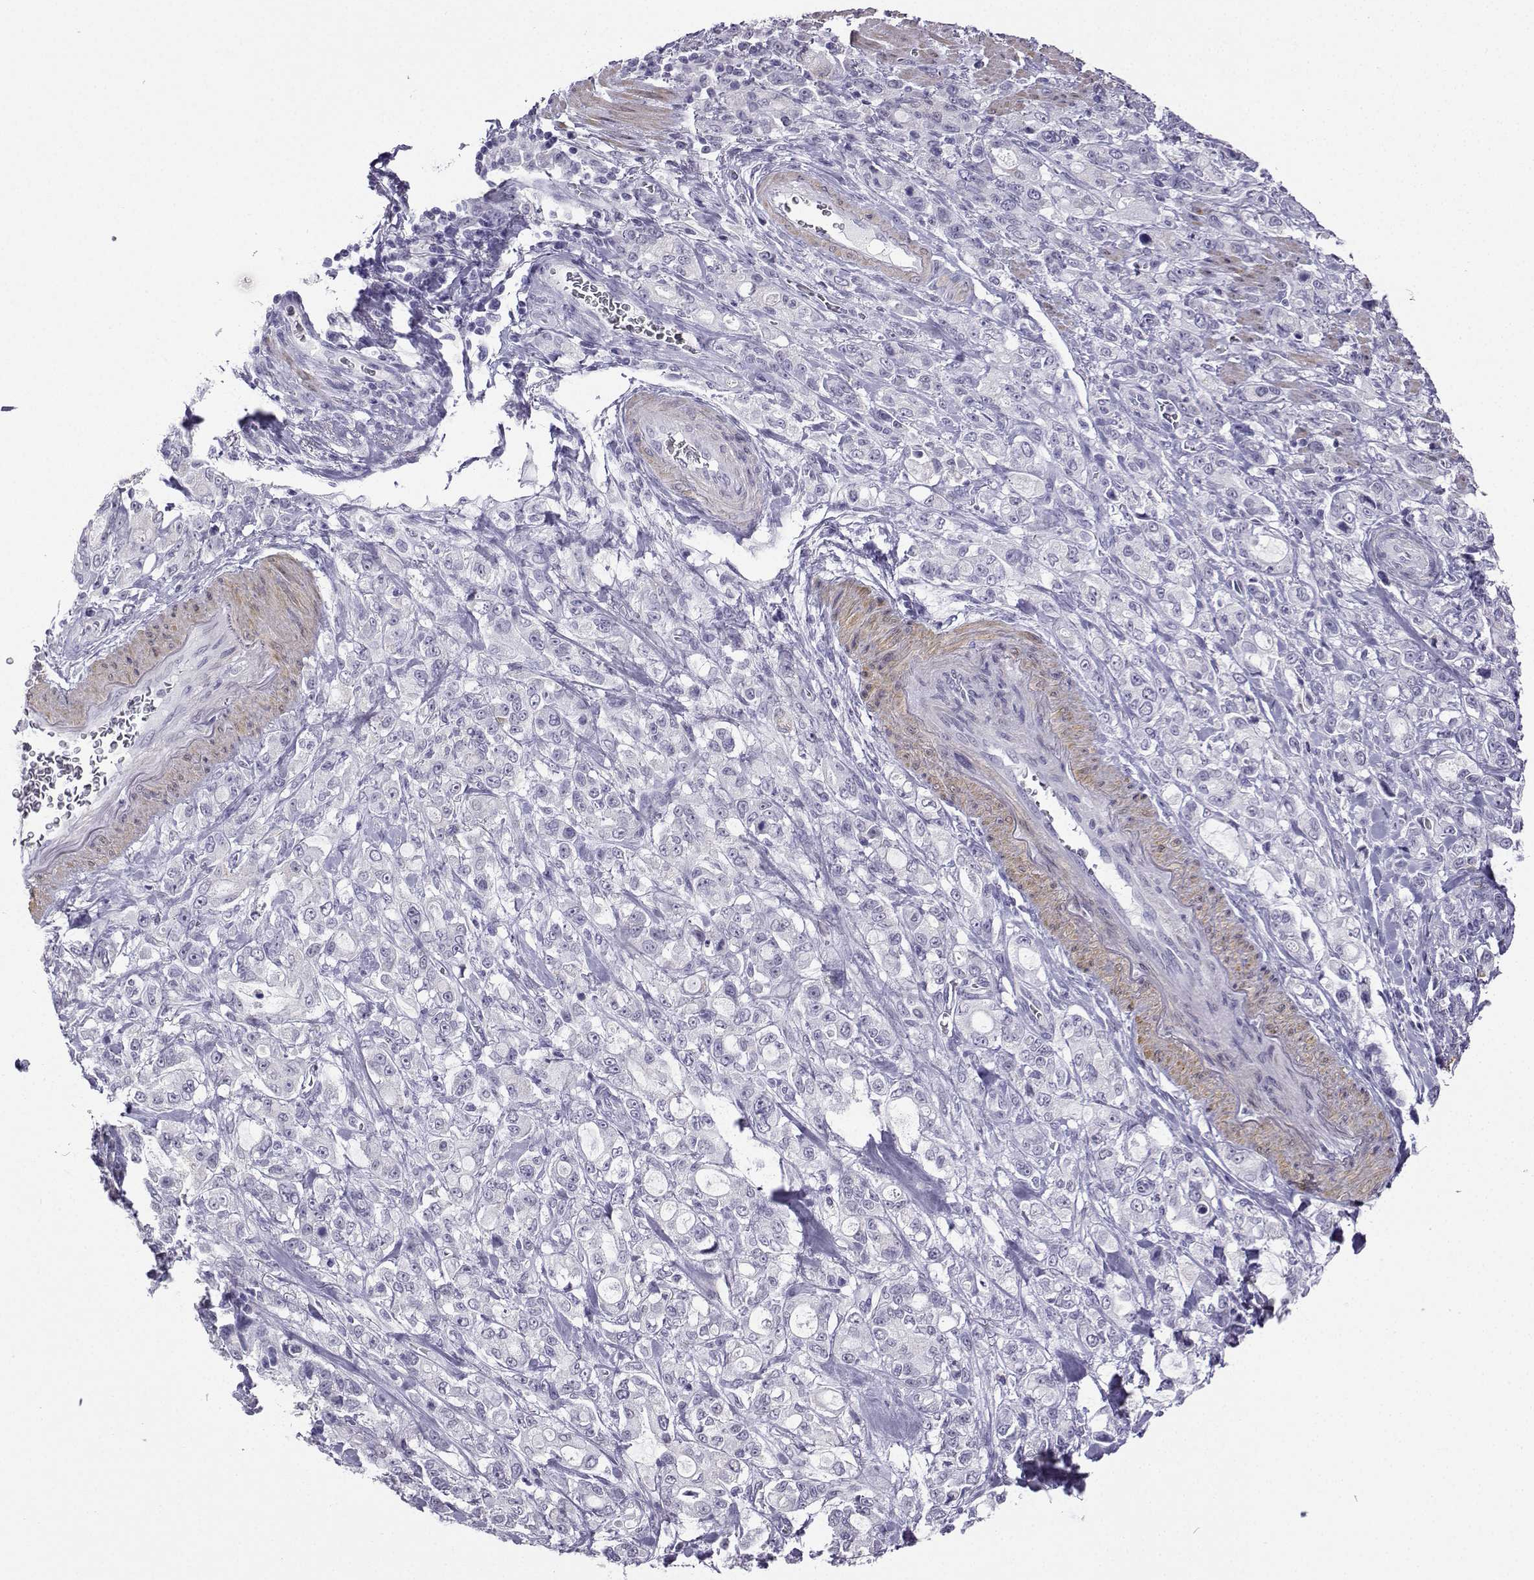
{"staining": {"intensity": "negative", "quantity": "none", "location": "none"}, "tissue": "stomach cancer", "cell_type": "Tumor cells", "image_type": "cancer", "snomed": [{"axis": "morphology", "description": "Adenocarcinoma, NOS"}, {"axis": "topography", "description": "Stomach"}], "caption": "Immunohistochemistry image of neoplastic tissue: adenocarcinoma (stomach) stained with DAB exhibits no significant protein expression in tumor cells.", "gene": "KIF17", "patient": {"sex": "male", "age": 63}}